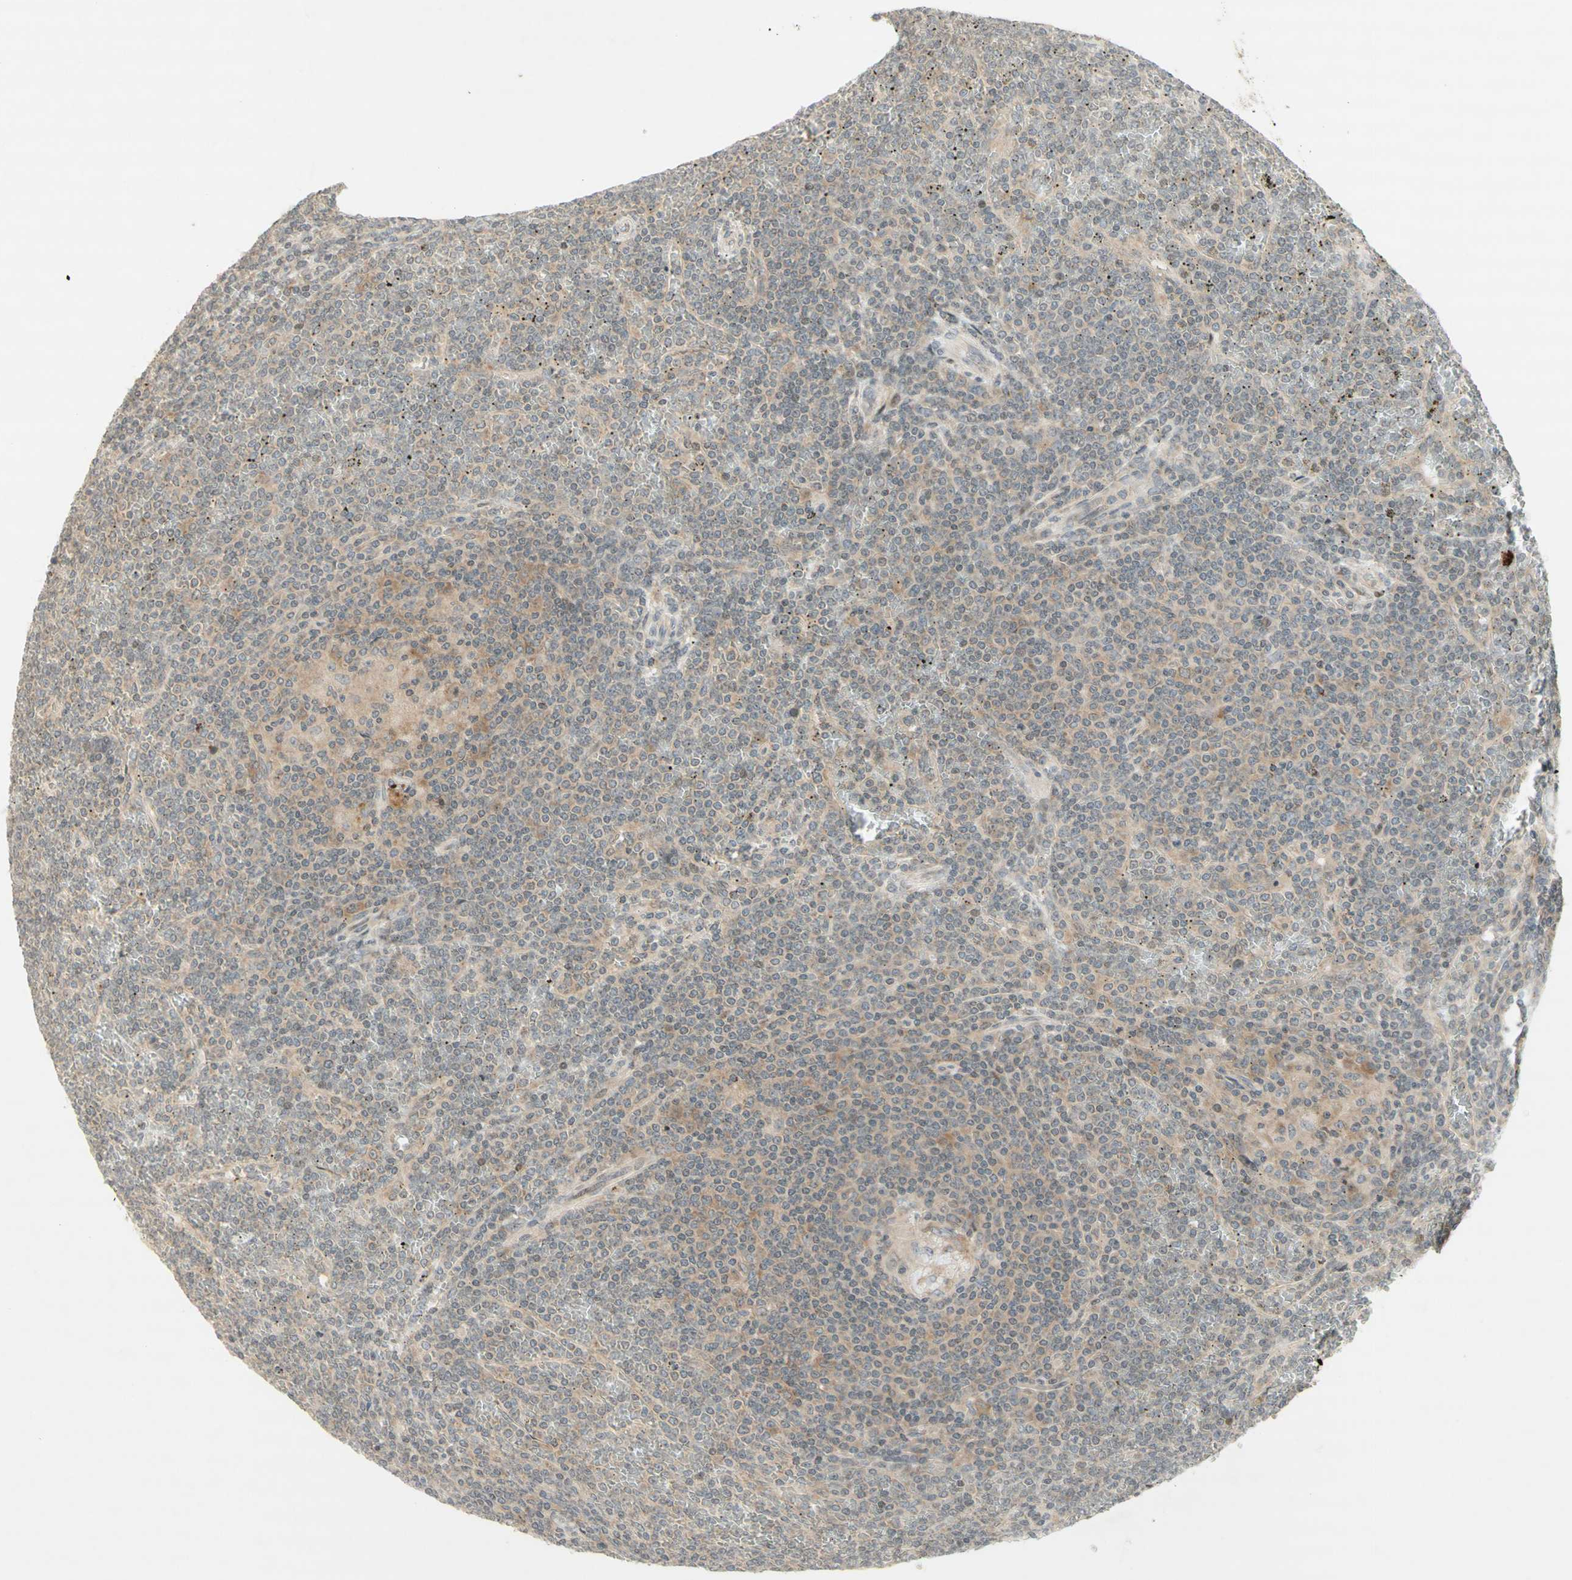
{"staining": {"intensity": "moderate", "quantity": "<25%", "location": "cytoplasmic/membranous"}, "tissue": "lymphoma", "cell_type": "Tumor cells", "image_type": "cancer", "snomed": [{"axis": "morphology", "description": "Malignant lymphoma, non-Hodgkin's type, Low grade"}, {"axis": "topography", "description": "Spleen"}], "caption": "Protein staining of lymphoma tissue reveals moderate cytoplasmic/membranous positivity in approximately <25% of tumor cells. (Brightfield microscopy of DAB IHC at high magnification).", "gene": "ETF1", "patient": {"sex": "female", "age": 19}}